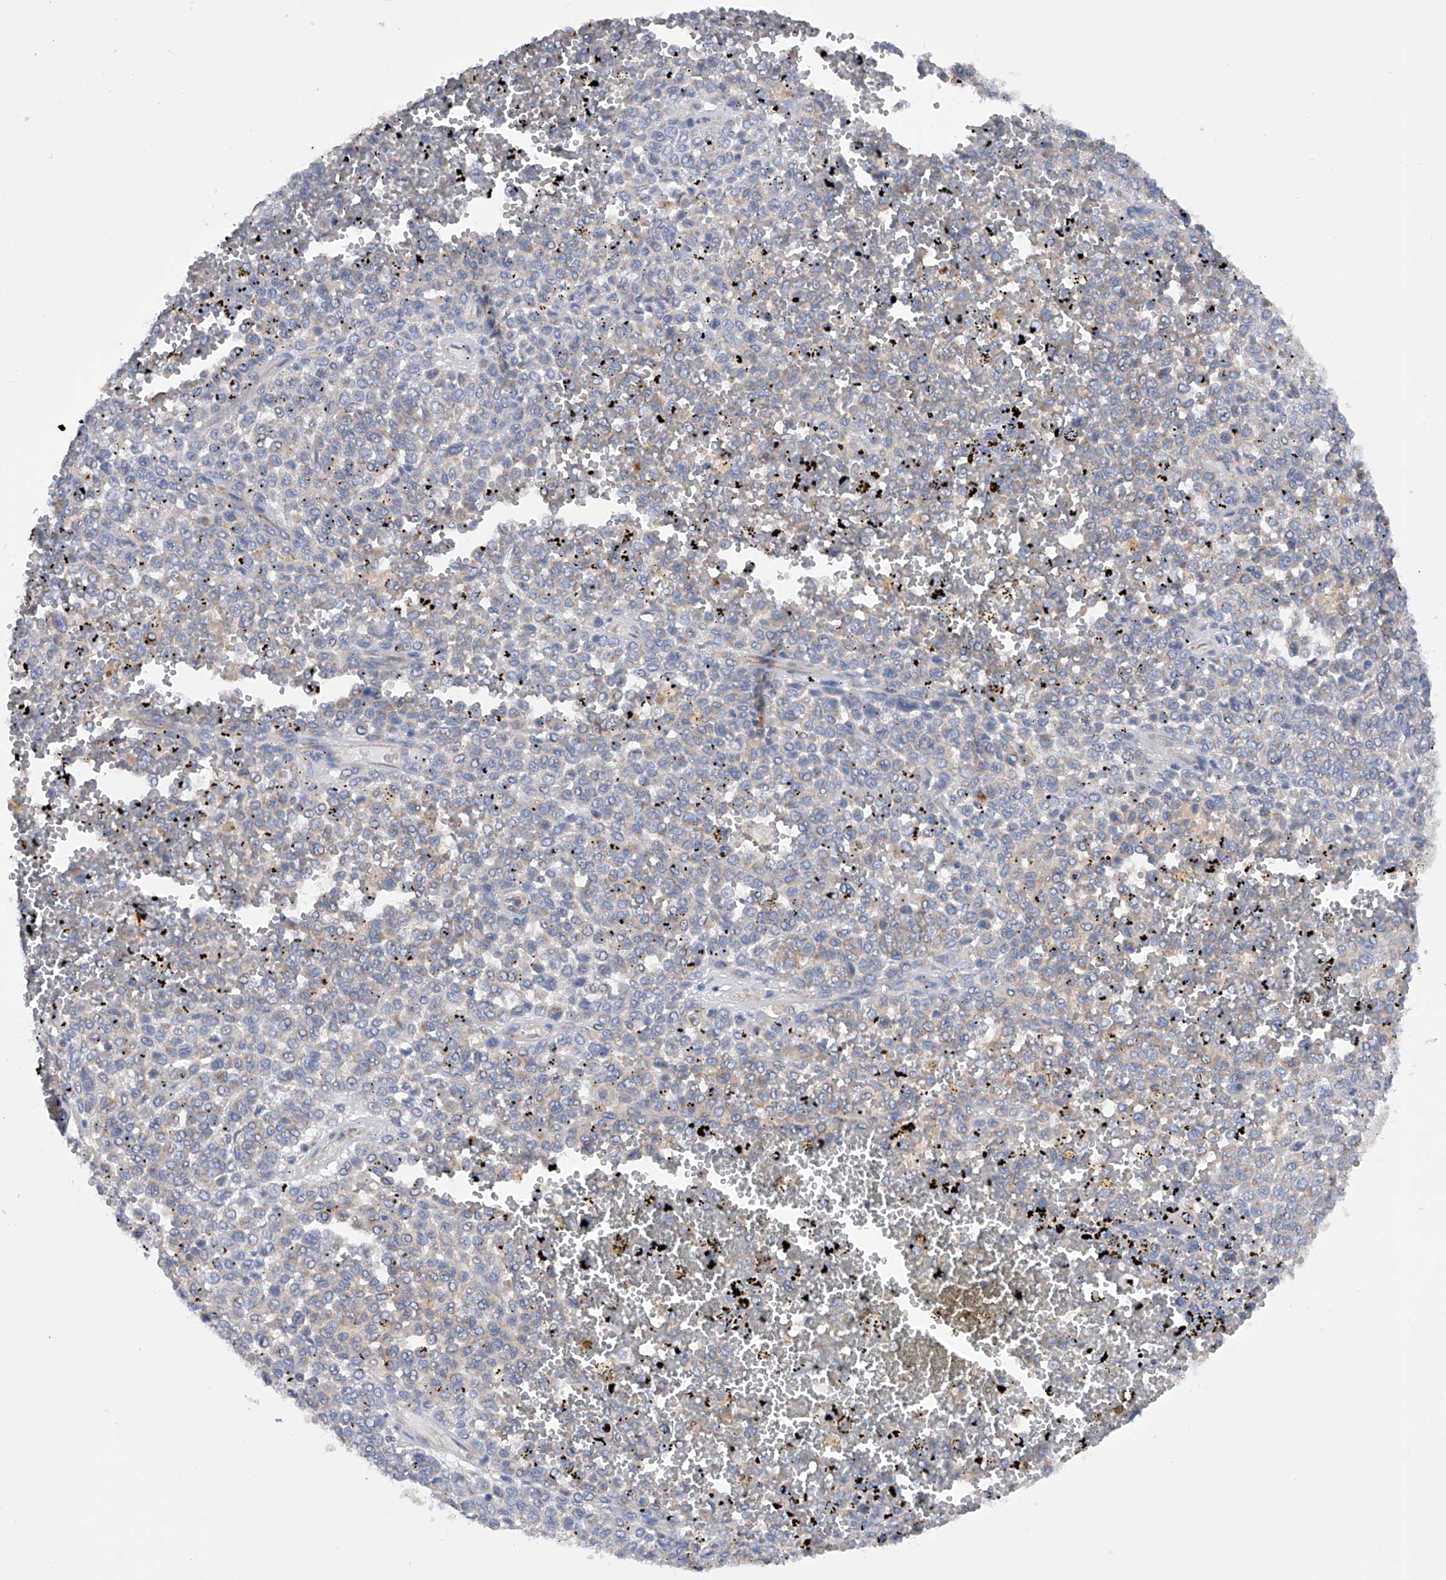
{"staining": {"intensity": "negative", "quantity": "none", "location": "none"}, "tissue": "melanoma", "cell_type": "Tumor cells", "image_type": "cancer", "snomed": [{"axis": "morphology", "description": "Malignant melanoma, Metastatic site"}, {"axis": "topography", "description": "Pancreas"}], "caption": "Immunohistochemistry (IHC) photomicrograph of malignant melanoma (metastatic site) stained for a protein (brown), which reveals no staining in tumor cells. (DAB IHC, high magnification).", "gene": "MLYCD", "patient": {"sex": "female", "age": 30}}